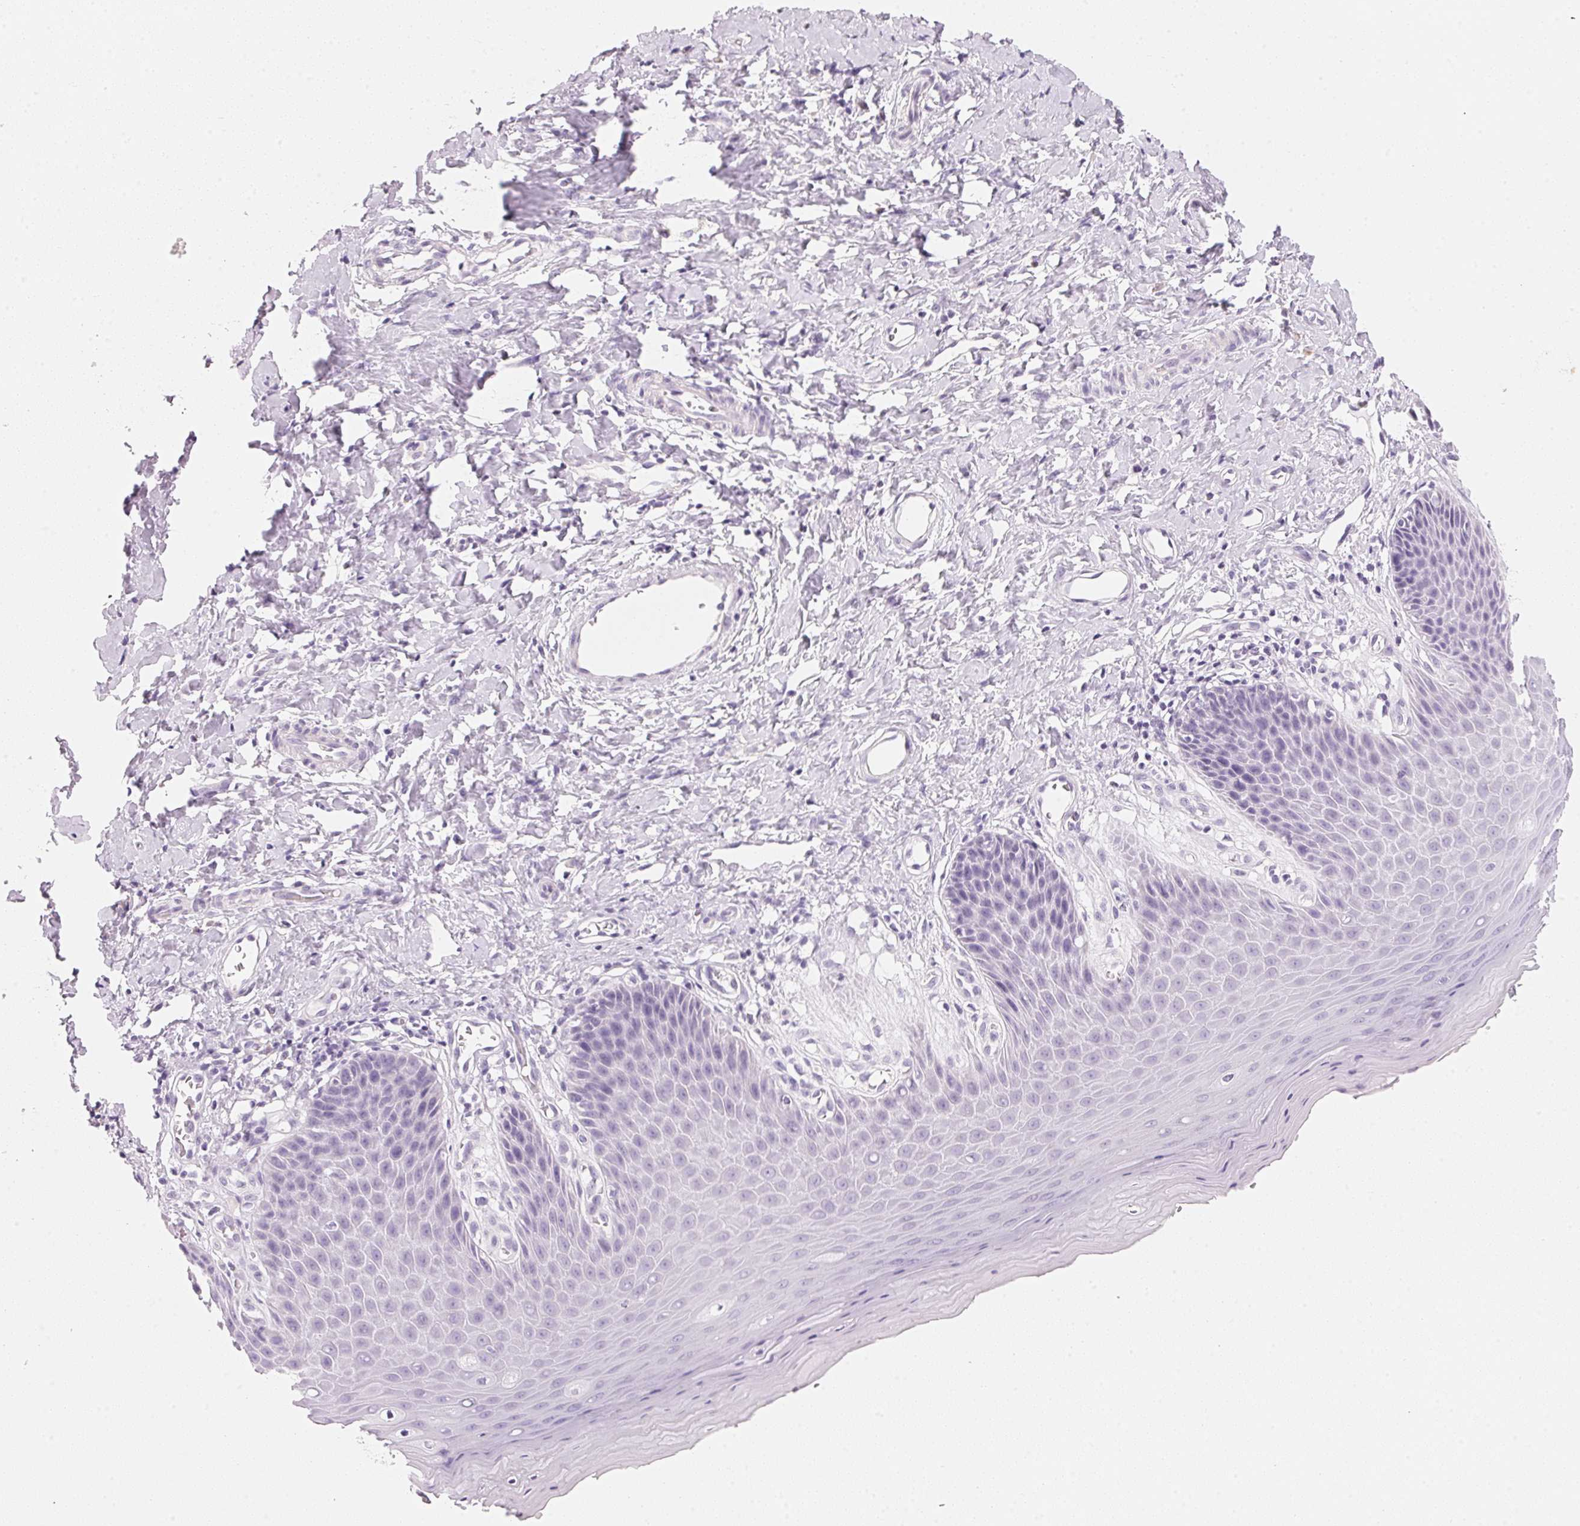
{"staining": {"intensity": "negative", "quantity": "none", "location": "none"}, "tissue": "vagina", "cell_type": "Squamous epithelial cells", "image_type": "normal", "snomed": [{"axis": "morphology", "description": "Normal tissue, NOS"}, {"axis": "topography", "description": "Vagina"}], "caption": "There is no significant positivity in squamous epithelial cells of vagina. (DAB (3,3'-diaminobenzidine) immunohistochemistry with hematoxylin counter stain).", "gene": "HOXB13", "patient": {"sex": "female", "age": 83}}